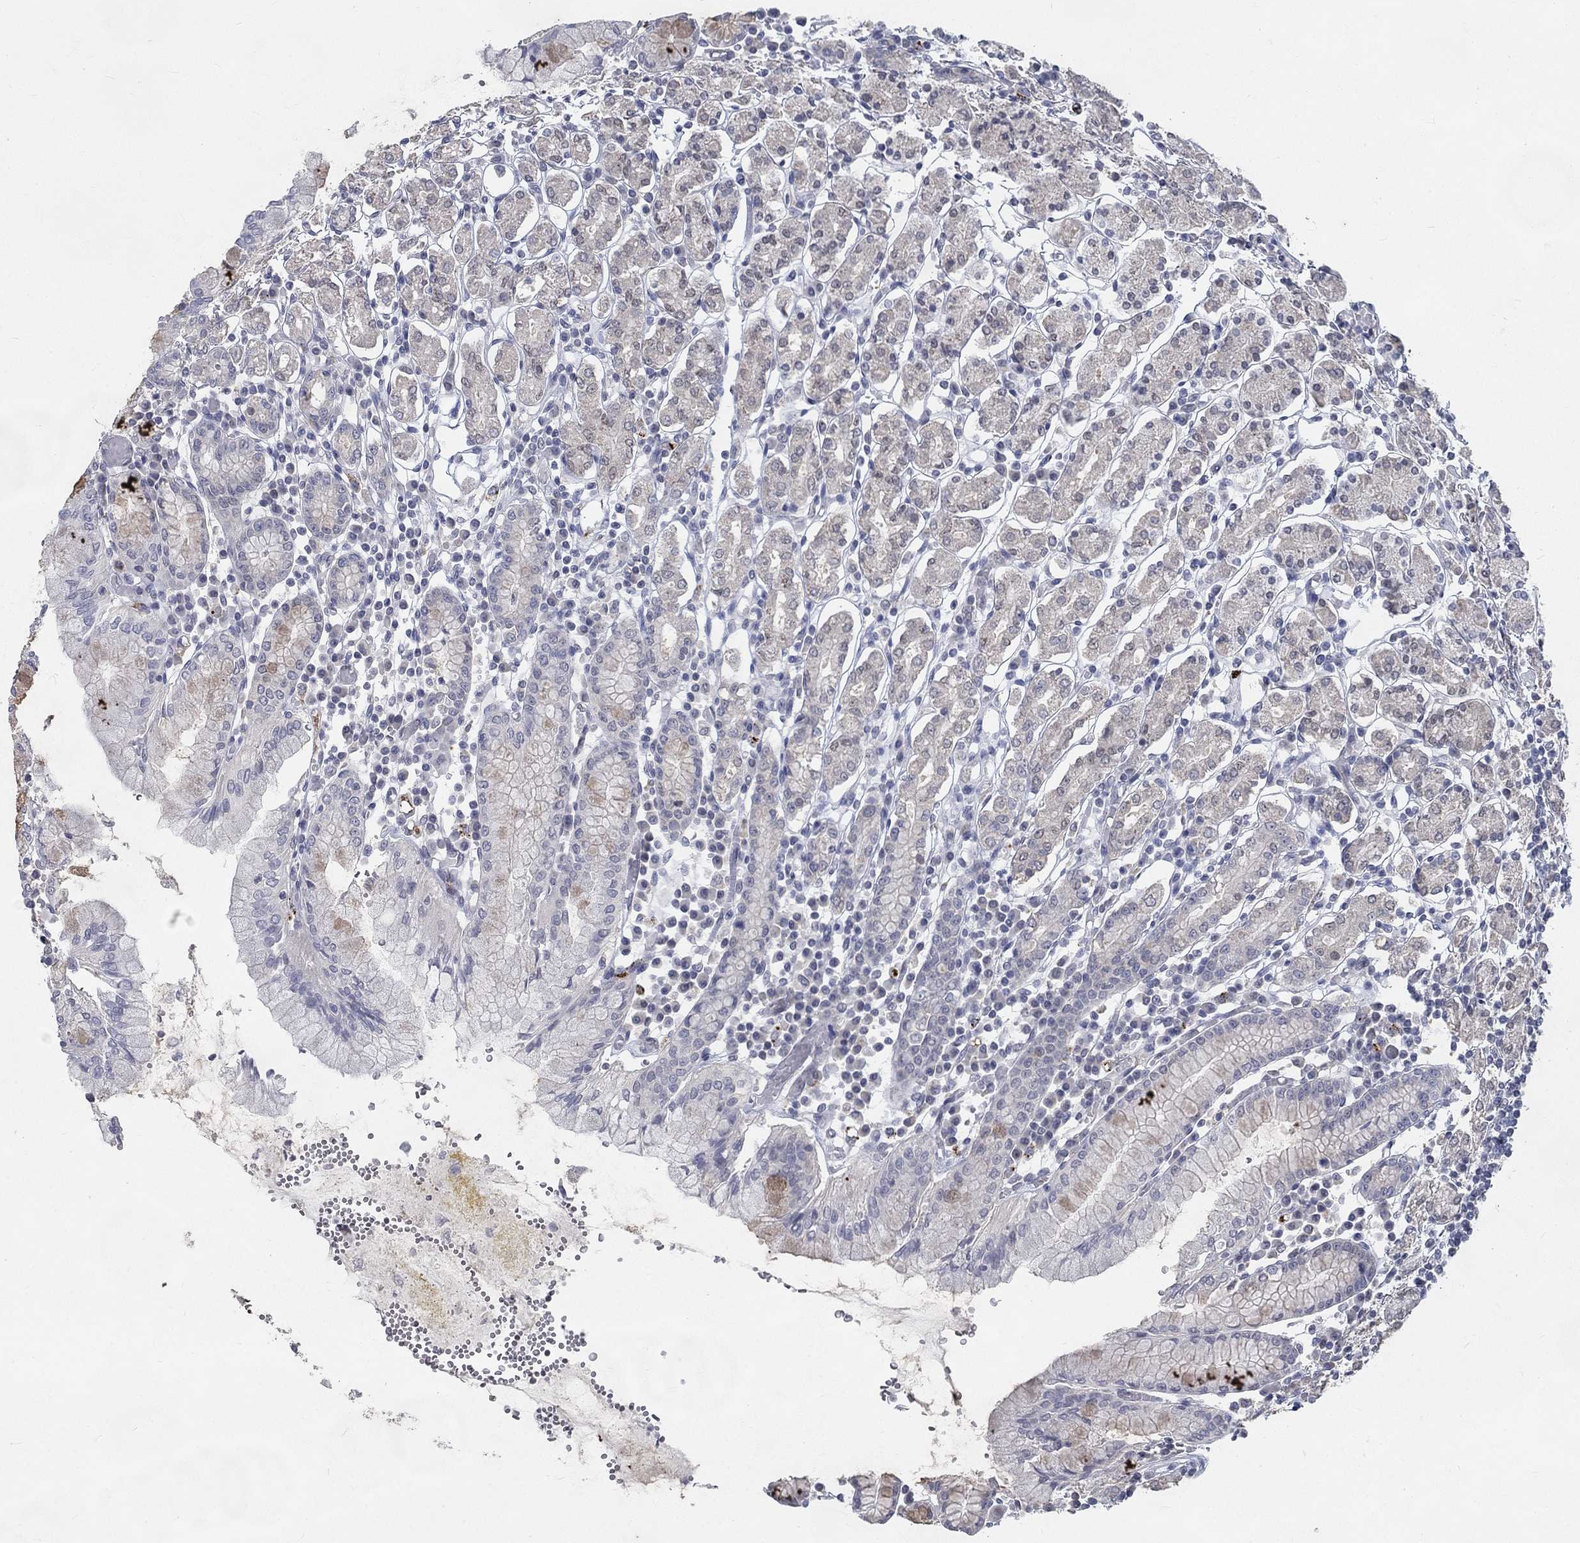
{"staining": {"intensity": "weak", "quantity": "<25%", "location": "cytoplasmic/membranous"}, "tissue": "stomach", "cell_type": "Glandular cells", "image_type": "normal", "snomed": [{"axis": "morphology", "description": "Normal tissue, NOS"}, {"axis": "topography", "description": "Stomach, upper"}, {"axis": "topography", "description": "Stomach"}], "caption": "An IHC image of benign stomach is shown. There is no staining in glandular cells of stomach.", "gene": "MTSS2", "patient": {"sex": "male", "age": 62}}